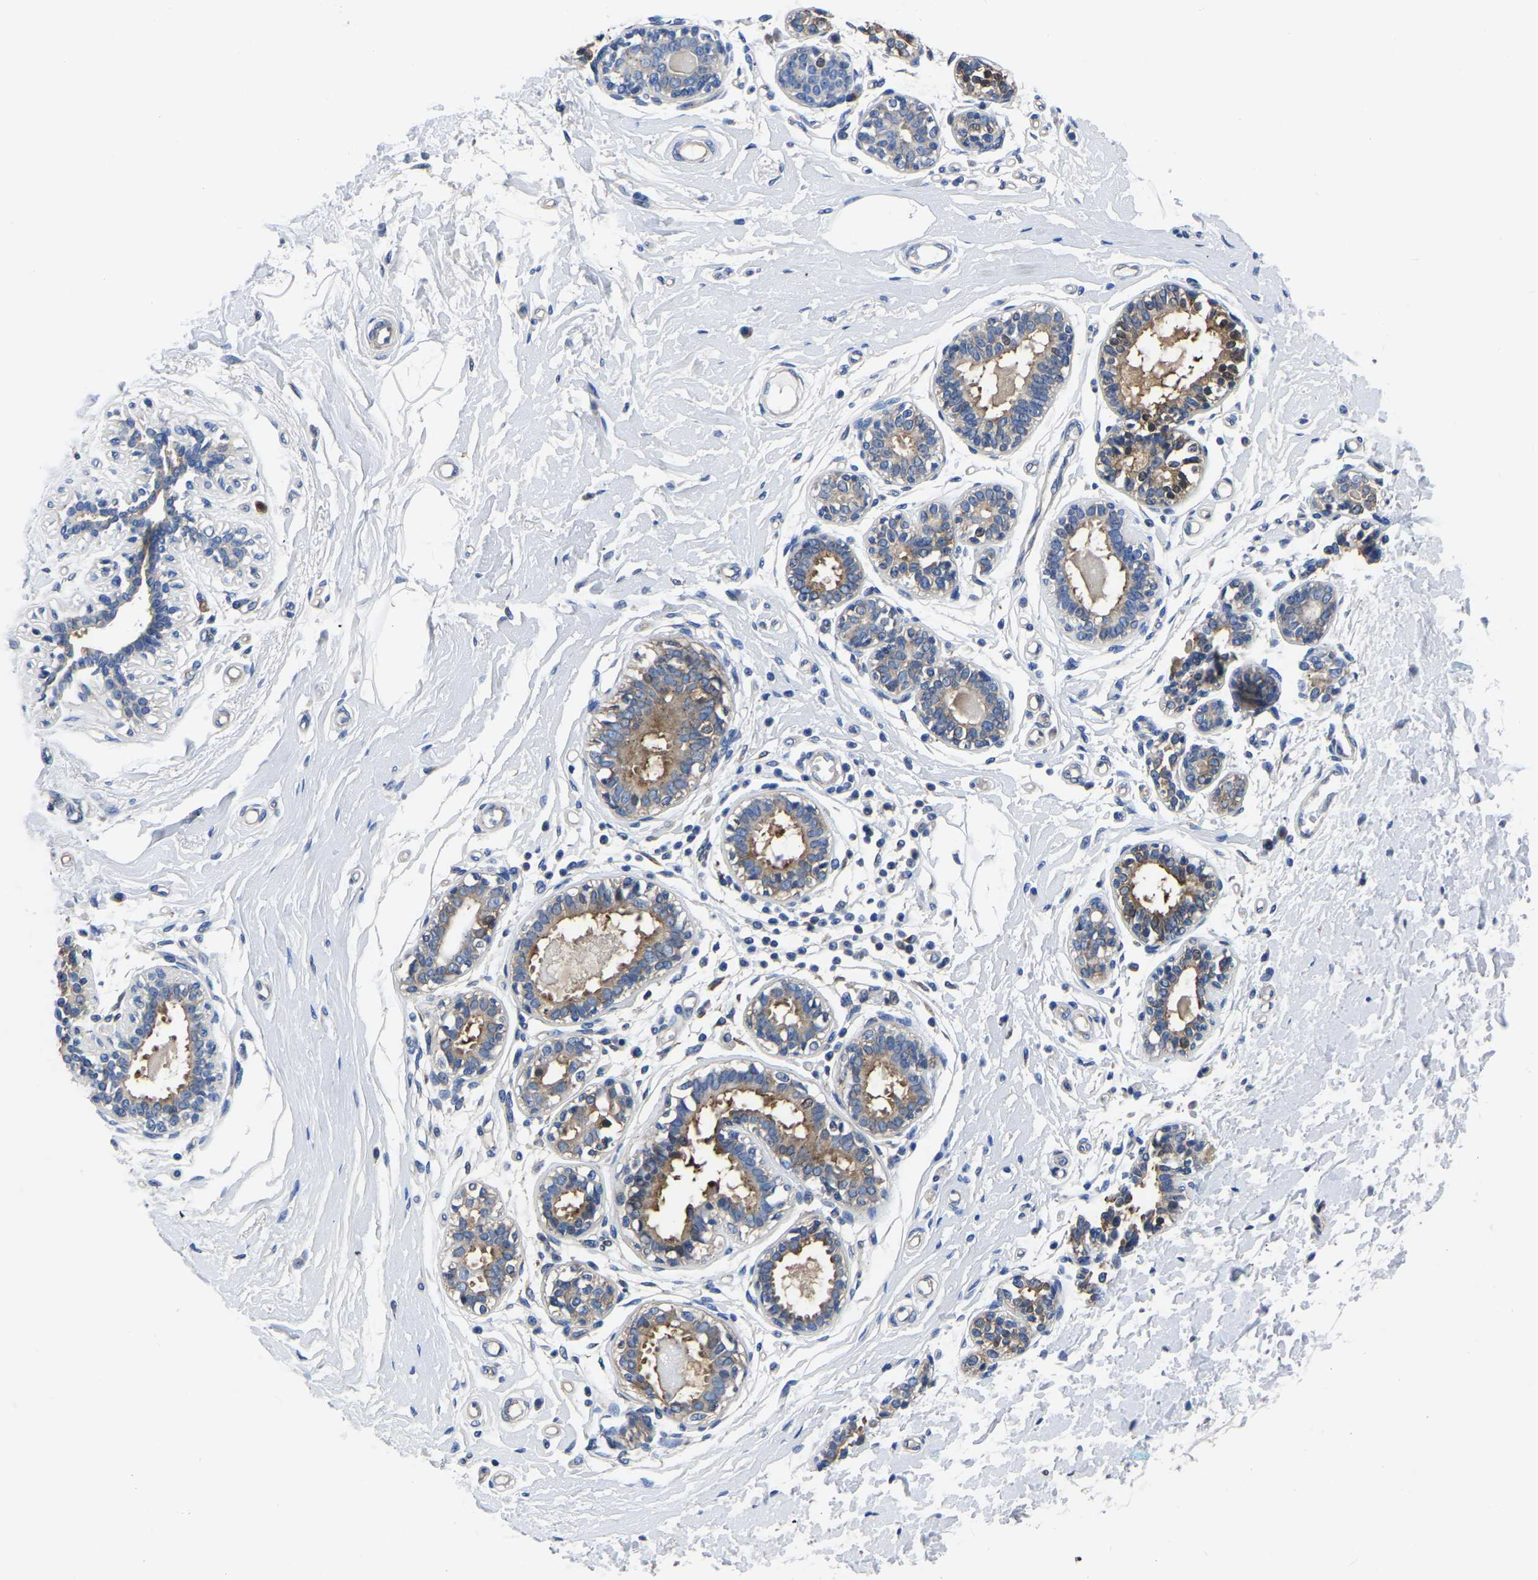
{"staining": {"intensity": "negative", "quantity": "none", "location": "none"}, "tissue": "breast", "cell_type": "Adipocytes", "image_type": "normal", "snomed": [{"axis": "morphology", "description": "Normal tissue, NOS"}, {"axis": "morphology", "description": "Lobular carcinoma"}, {"axis": "topography", "description": "Breast"}], "caption": "Normal breast was stained to show a protein in brown. There is no significant positivity in adipocytes. The staining was performed using DAB (3,3'-diaminobenzidine) to visualize the protein expression in brown, while the nuclei were stained in blue with hematoxylin (Magnification: 20x).", "gene": "TFG", "patient": {"sex": "female", "age": 59}}